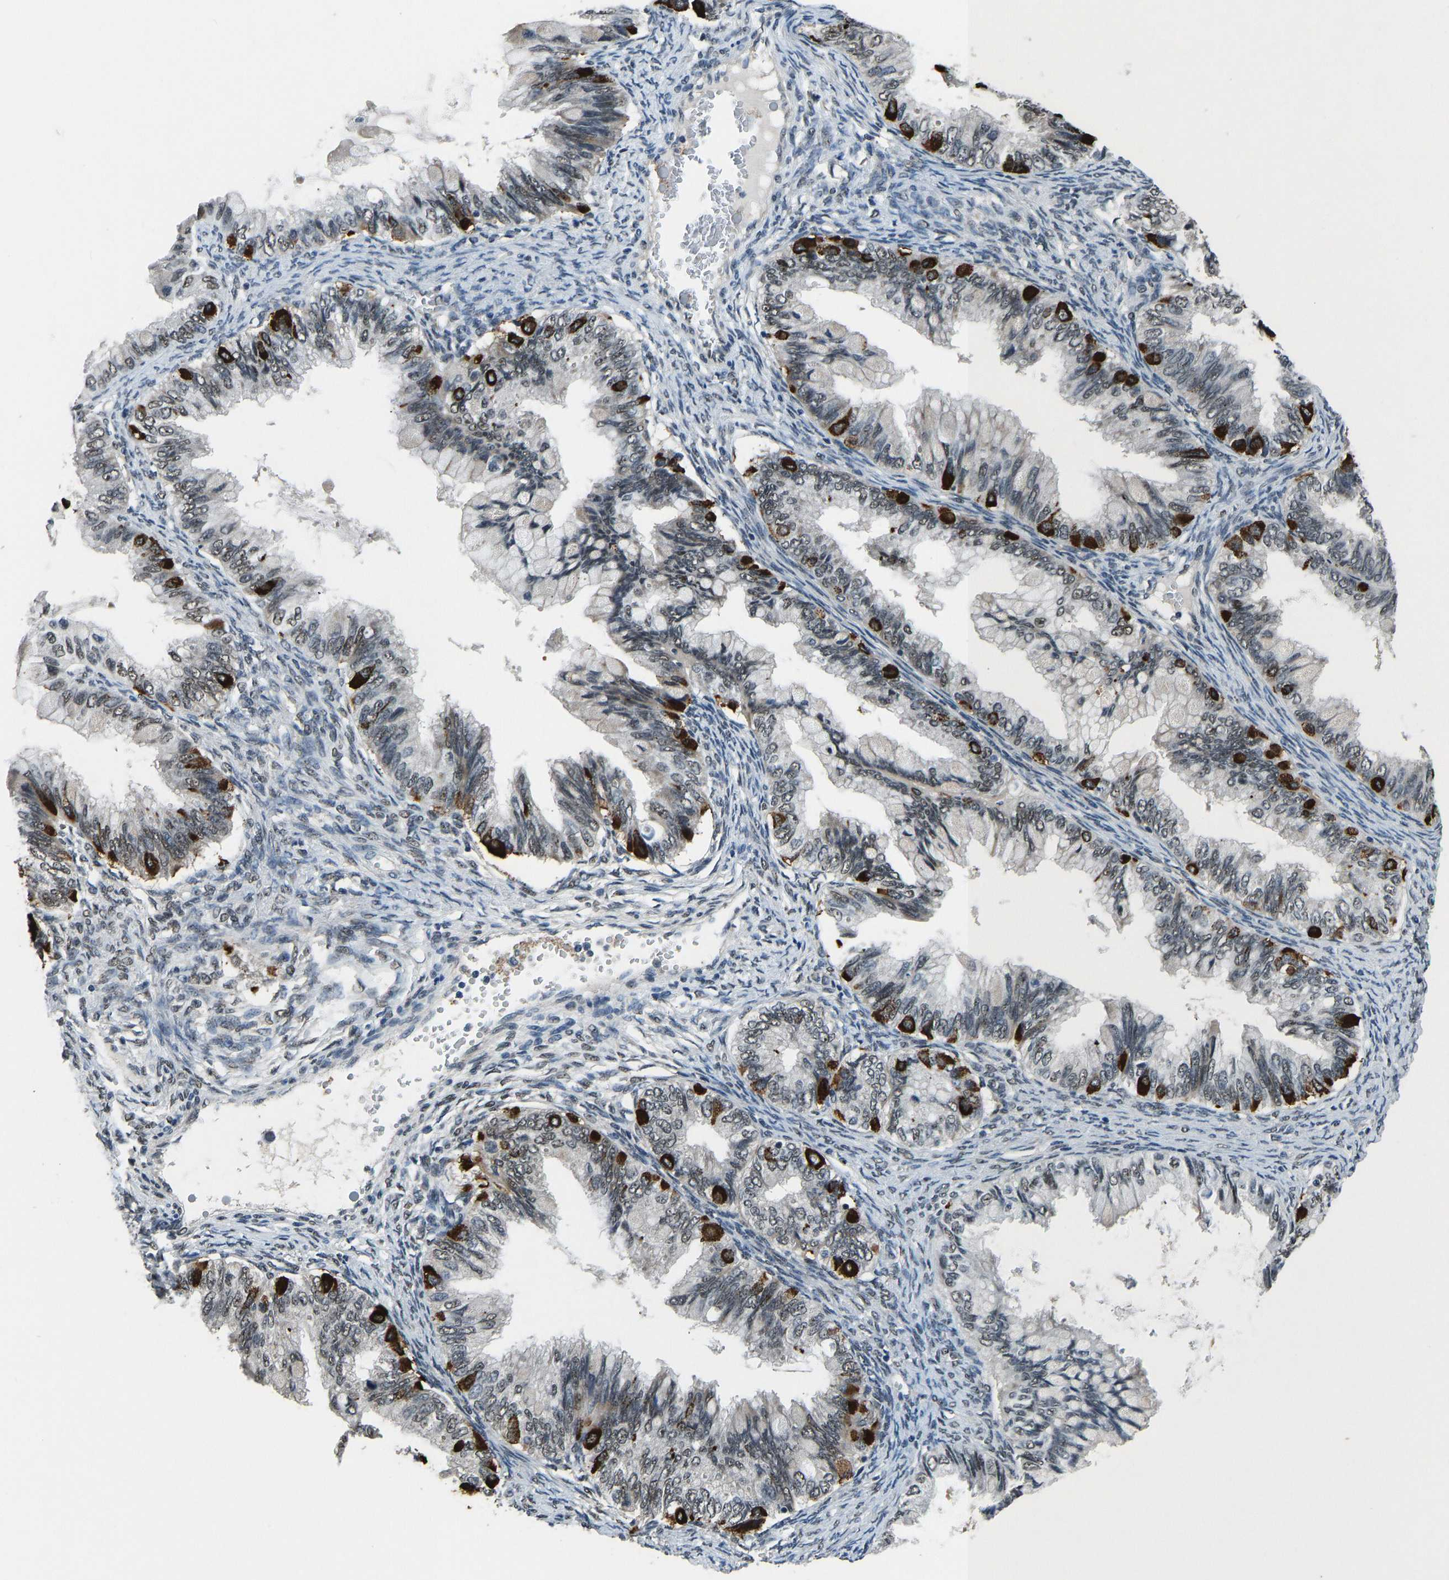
{"staining": {"intensity": "strong", "quantity": "<25%", "location": "cytoplasmic/membranous,nuclear"}, "tissue": "ovarian cancer", "cell_type": "Tumor cells", "image_type": "cancer", "snomed": [{"axis": "morphology", "description": "Cystadenocarcinoma, mucinous, NOS"}, {"axis": "topography", "description": "Ovary"}], "caption": "The immunohistochemical stain shows strong cytoplasmic/membranous and nuclear expression in tumor cells of mucinous cystadenocarcinoma (ovarian) tissue.", "gene": "FOS", "patient": {"sex": "female", "age": 80}}